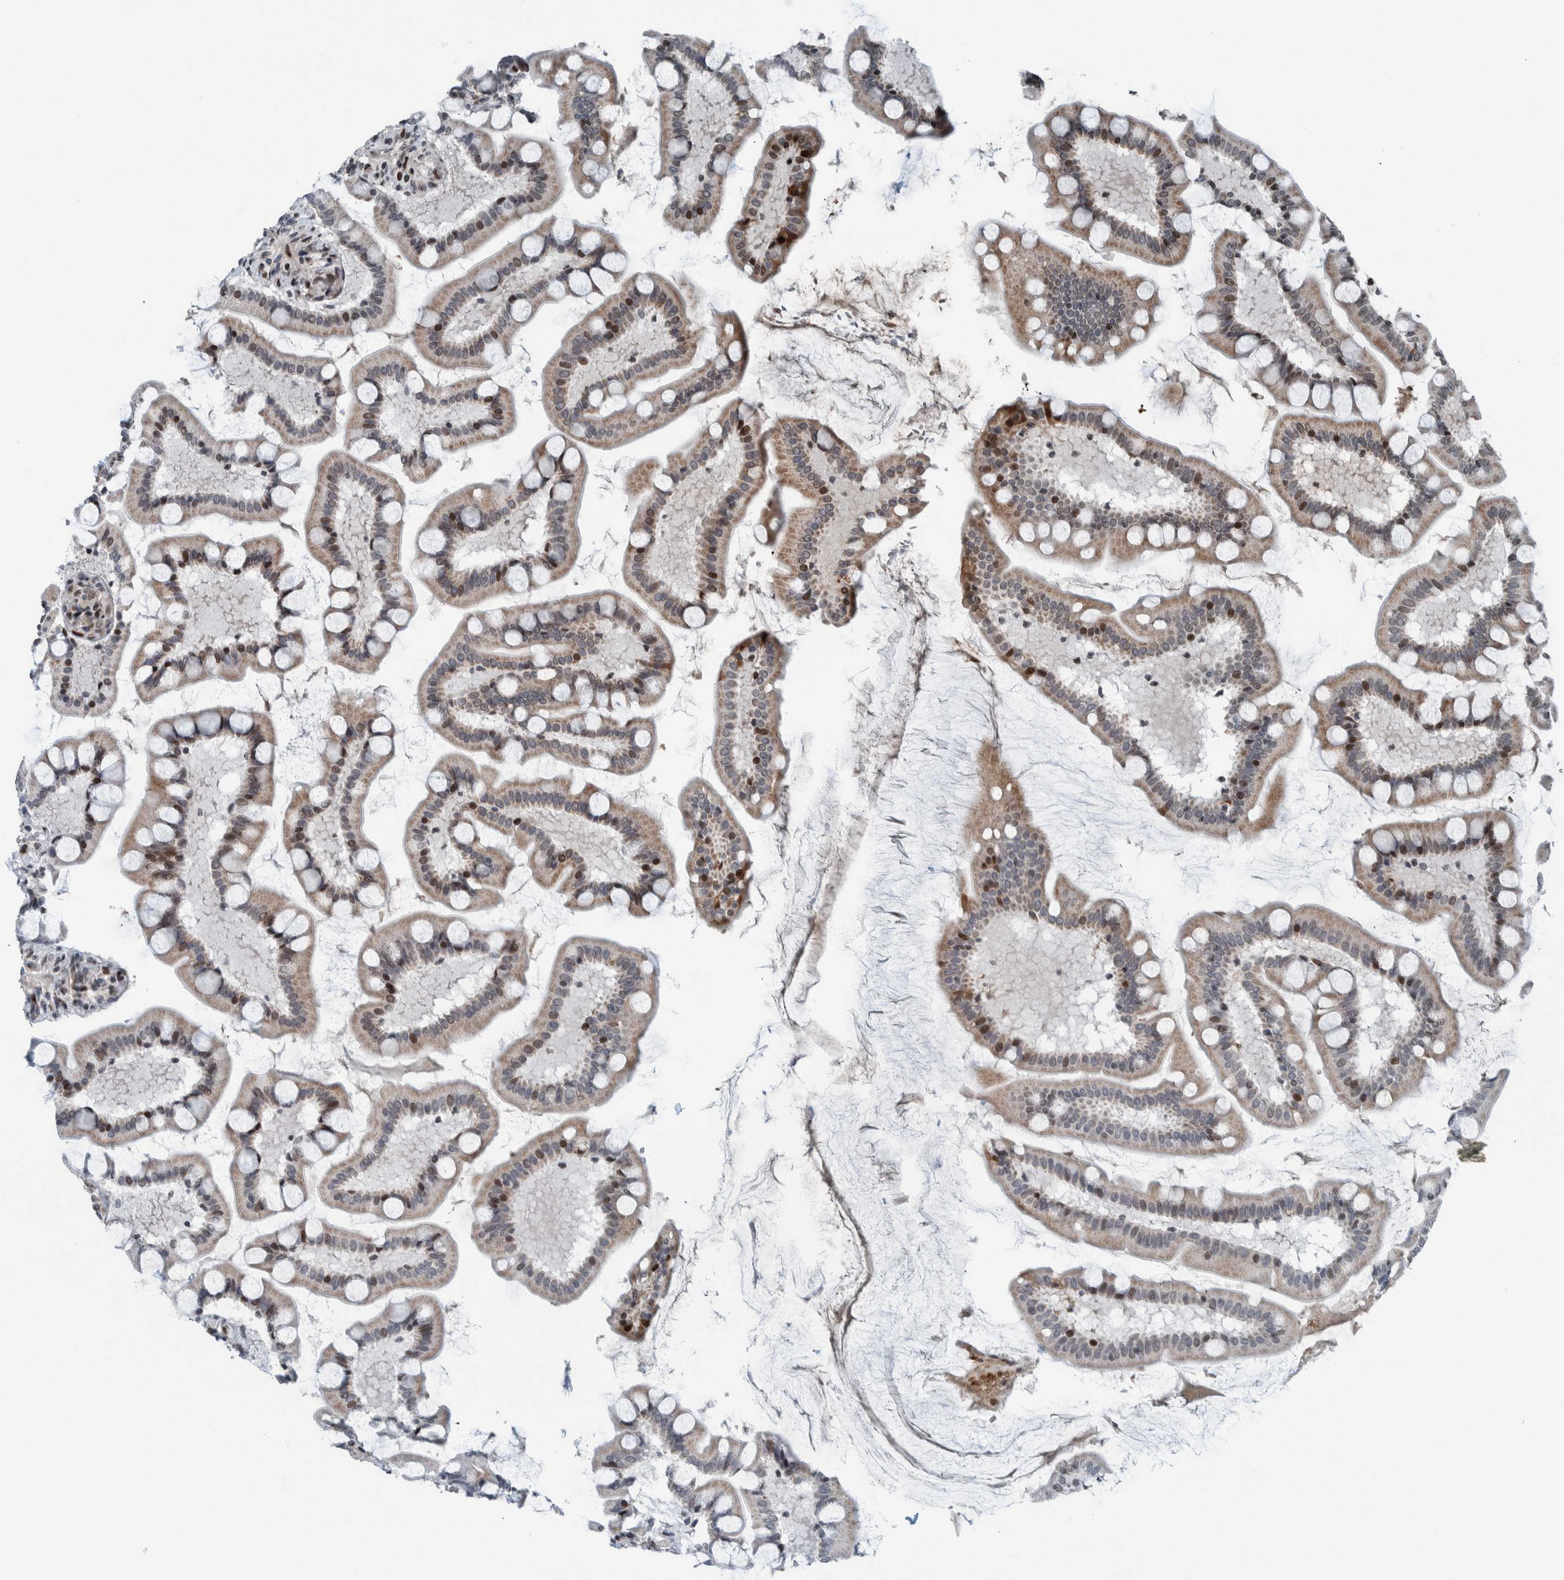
{"staining": {"intensity": "moderate", "quantity": "25%-75%", "location": "cytoplasmic/membranous,nuclear"}, "tissue": "small intestine", "cell_type": "Glandular cells", "image_type": "normal", "snomed": [{"axis": "morphology", "description": "Normal tissue, NOS"}, {"axis": "topography", "description": "Small intestine"}], "caption": "Human small intestine stained for a protein (brown) reveals moderate cytoplasmic/membranous,nuclear positive staining in approximately 25%-75% of glandular cells.", "gene": "ZNF366", "patient": {"sex": "male", "age": 41}}